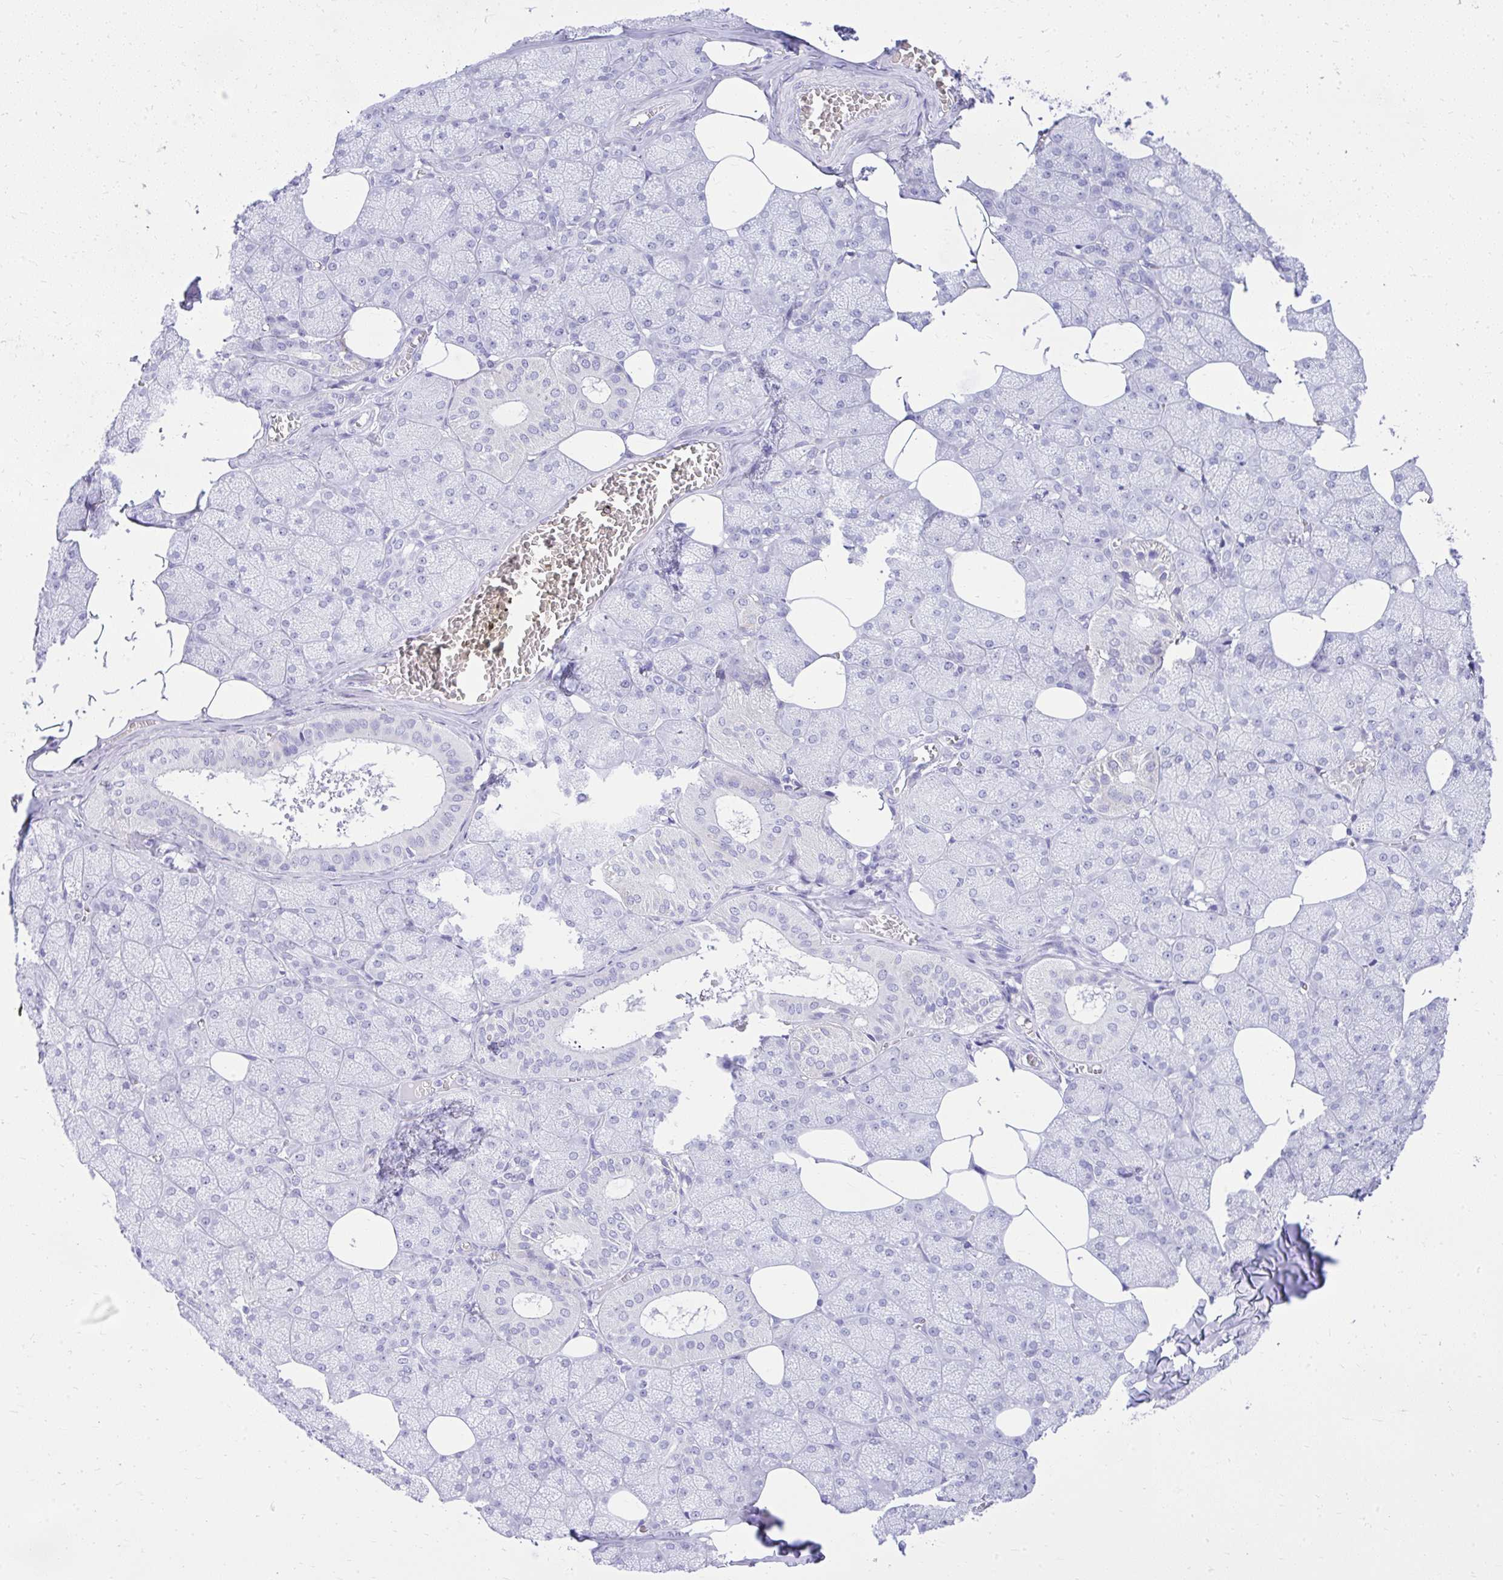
{"staining": {"intensity": "negative", "quantity": "none", "location": "none"}, "tissue": "salivary gland", "cell_type": "Glandular cells", "image_type": "normal", "snomed": [{"axis": "morphology", "description": "Normal tissue, NOS"}, {"axis": "topography", "description": "Salivary gland"}, {"axis": "topography", "description": "Peripheral nerve tissue"}], "caption": "Immunohistochemical staining of benign salivary gland reveals no significant positivity in glandular cells. (Stains: DAB immunohistochemistry (IHC) with hematoxylin counter stain, Microscopy: brightfield microscopy at high magnification).", "gene": "RALYL", "patient": {"sex": "male", "age": 38}}